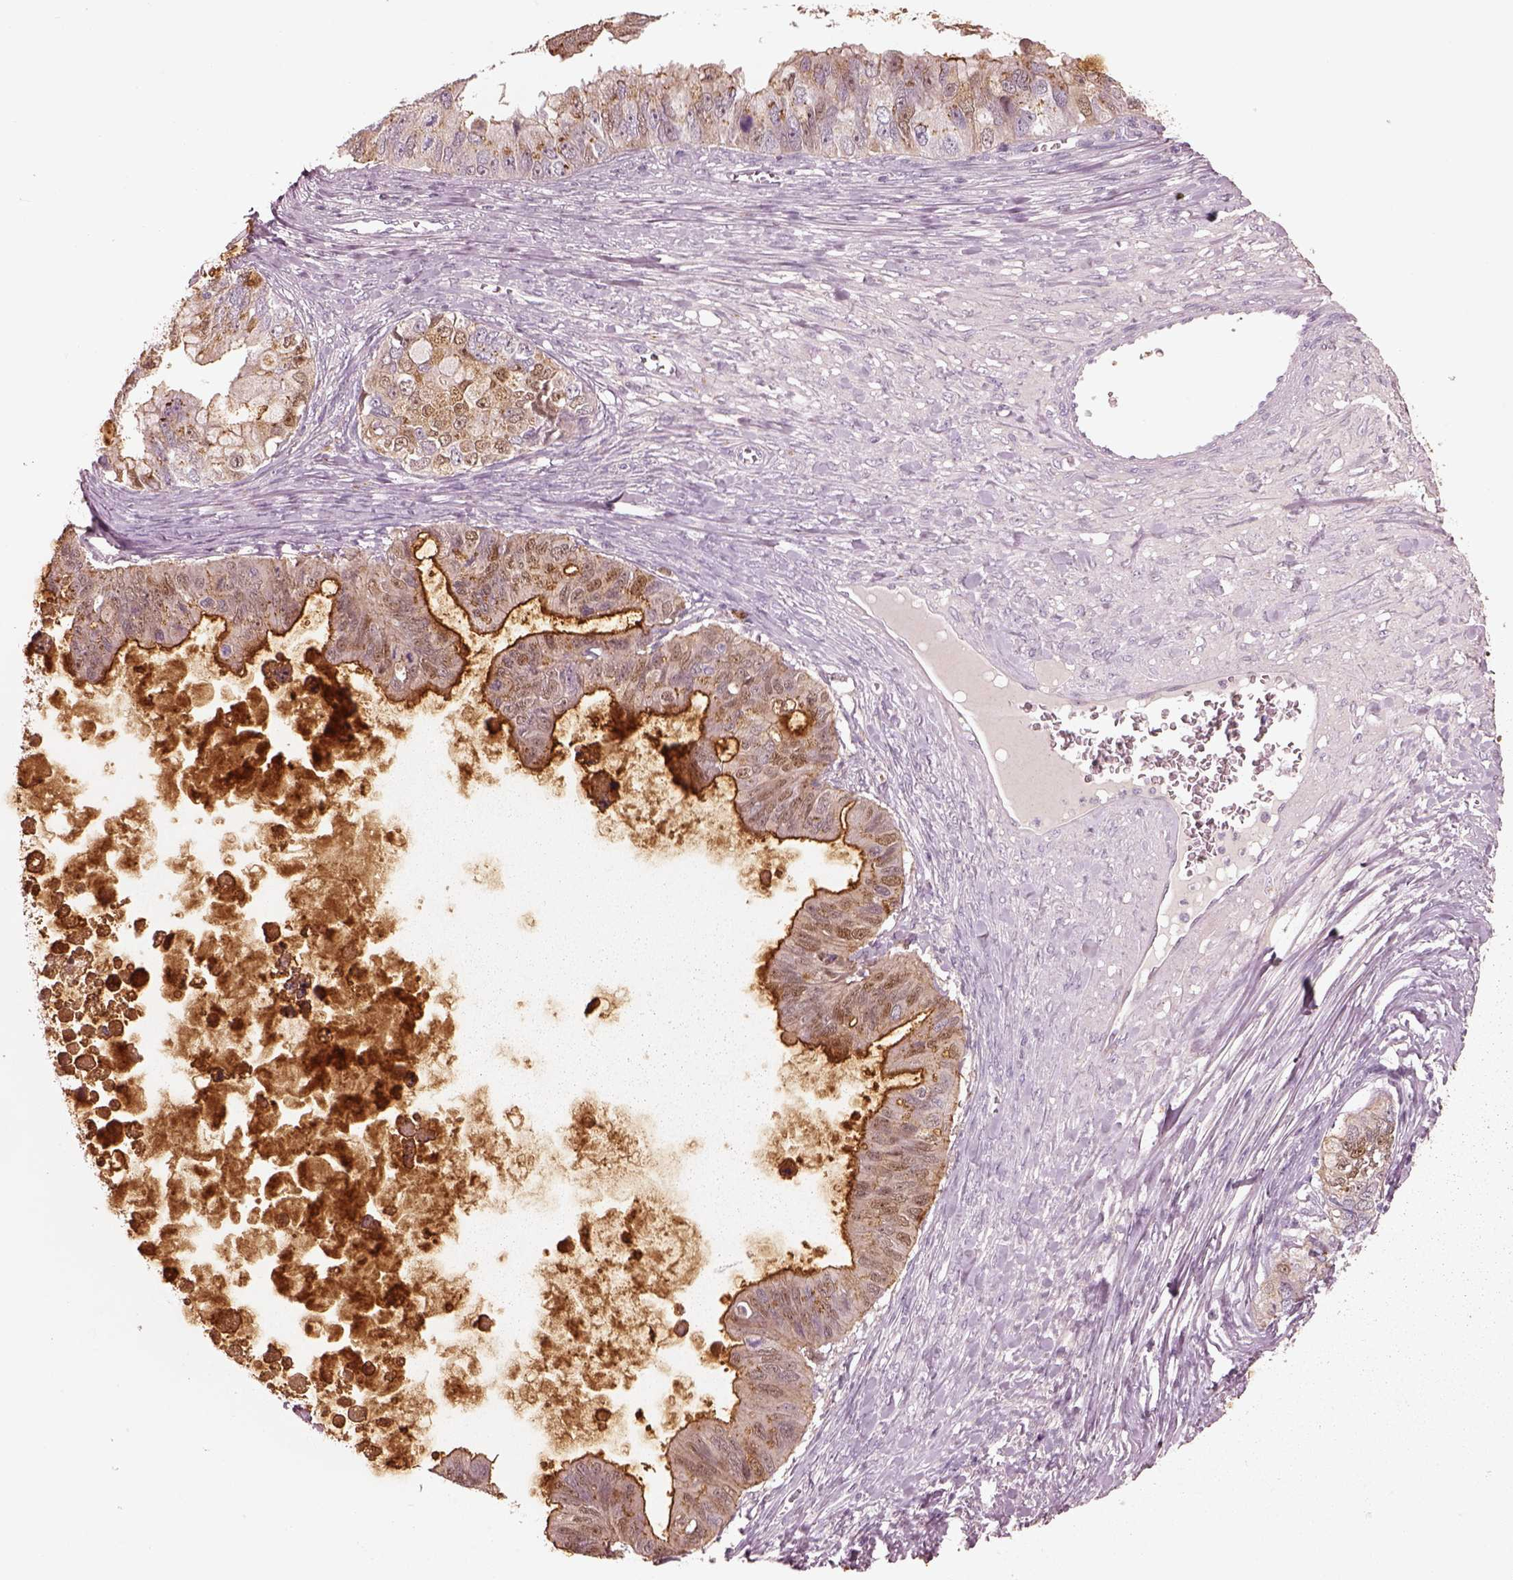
{"staining": {"intensity": "moderate", "quantity": ">75%", "location": "cytoplasmic/membranous"}, "tissue": "ovarian cancer", "cell_type": "Tumor cells", "image_type": "cancer", "snomed": [{"axis": "morphology", "description": "Cystadenocarcinoma, mucinous, NOS"}, {"axis": "topography", "description": "Ovary"}], "caption": "Moderate cytoplasmic/membranous protein expression is identified in approximately >75% of tumor cells in ovarian cancer (mucinous cystadenocarcinoma).", "gene": "SDCBP2", "patient": {"sex": "female", "age": 76}}